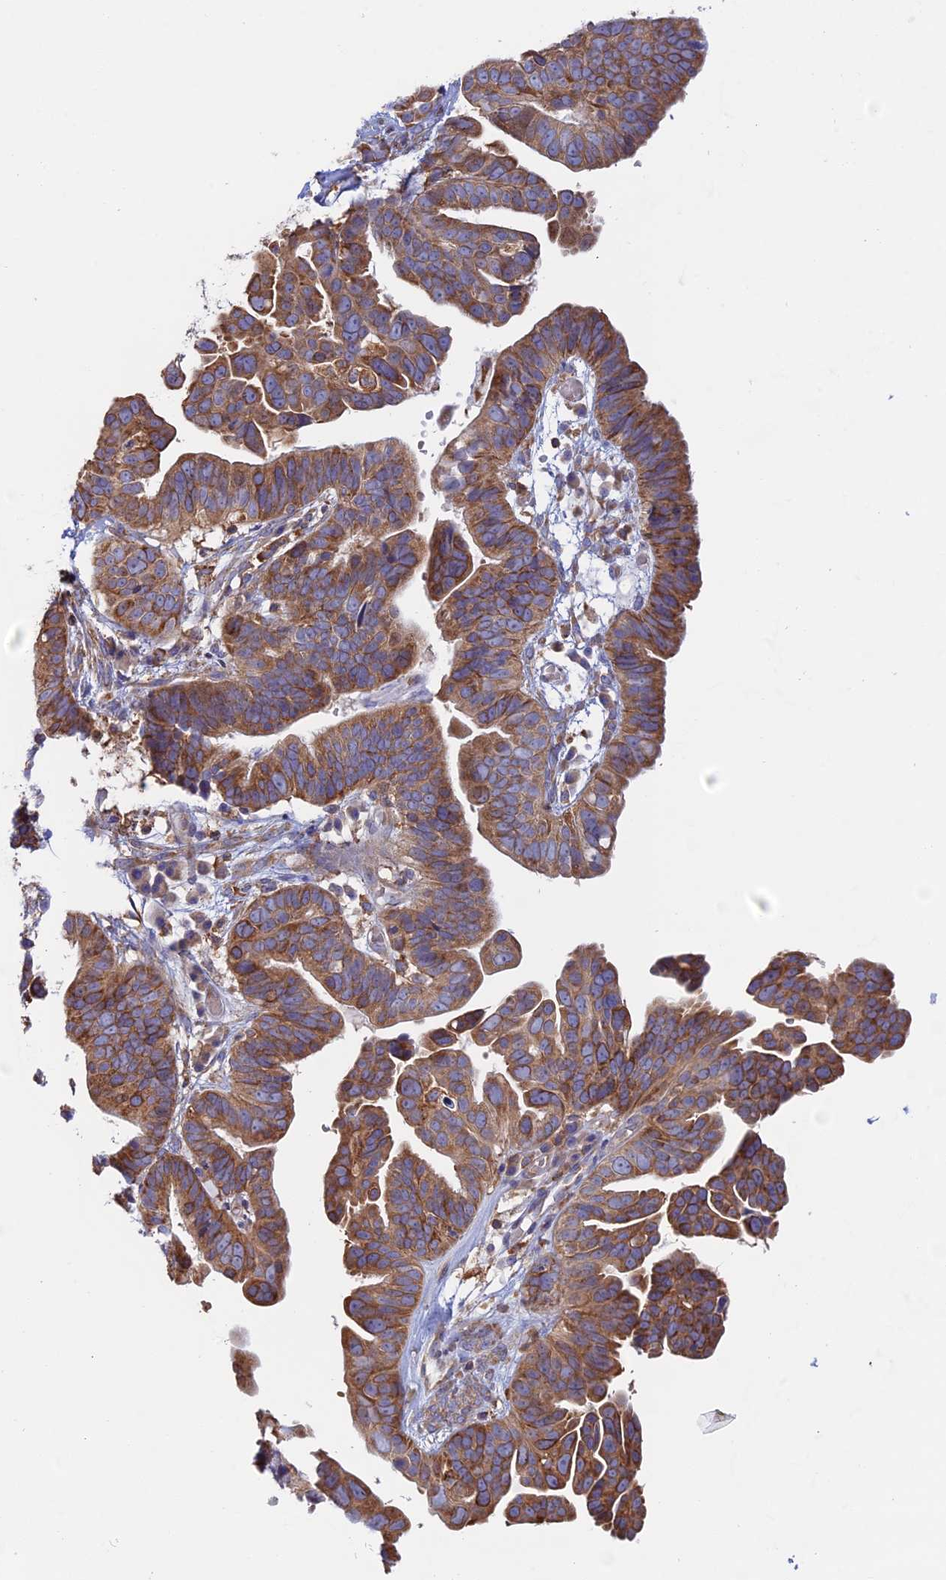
{"staining": {"intensity": "moderate", "quantity": ">75%", "location": "cytoplasmic/membranous"}, "tissue": "ovarian cancer", "cell_type": "Tumor cells", "image_type": "cancer", "snomed": [{"axis": "morphology", "description": "Cystadenocarcinoma, serous, NOS"}, {"axis": "topography", "description": "Ovary"}], "caption": "Ovarian cancer tissue displays moderate cytoplasmic/membranous expression in approximately >75% of tumor cells The staining is performed using DAB (3,3'-diaminobenzidine) brown chromogen to label protein expression. The nuclei are counter-stained blue using hematoxylin.", "gene": "GMIP", "patient": {"sex": "female", "age": 56}}